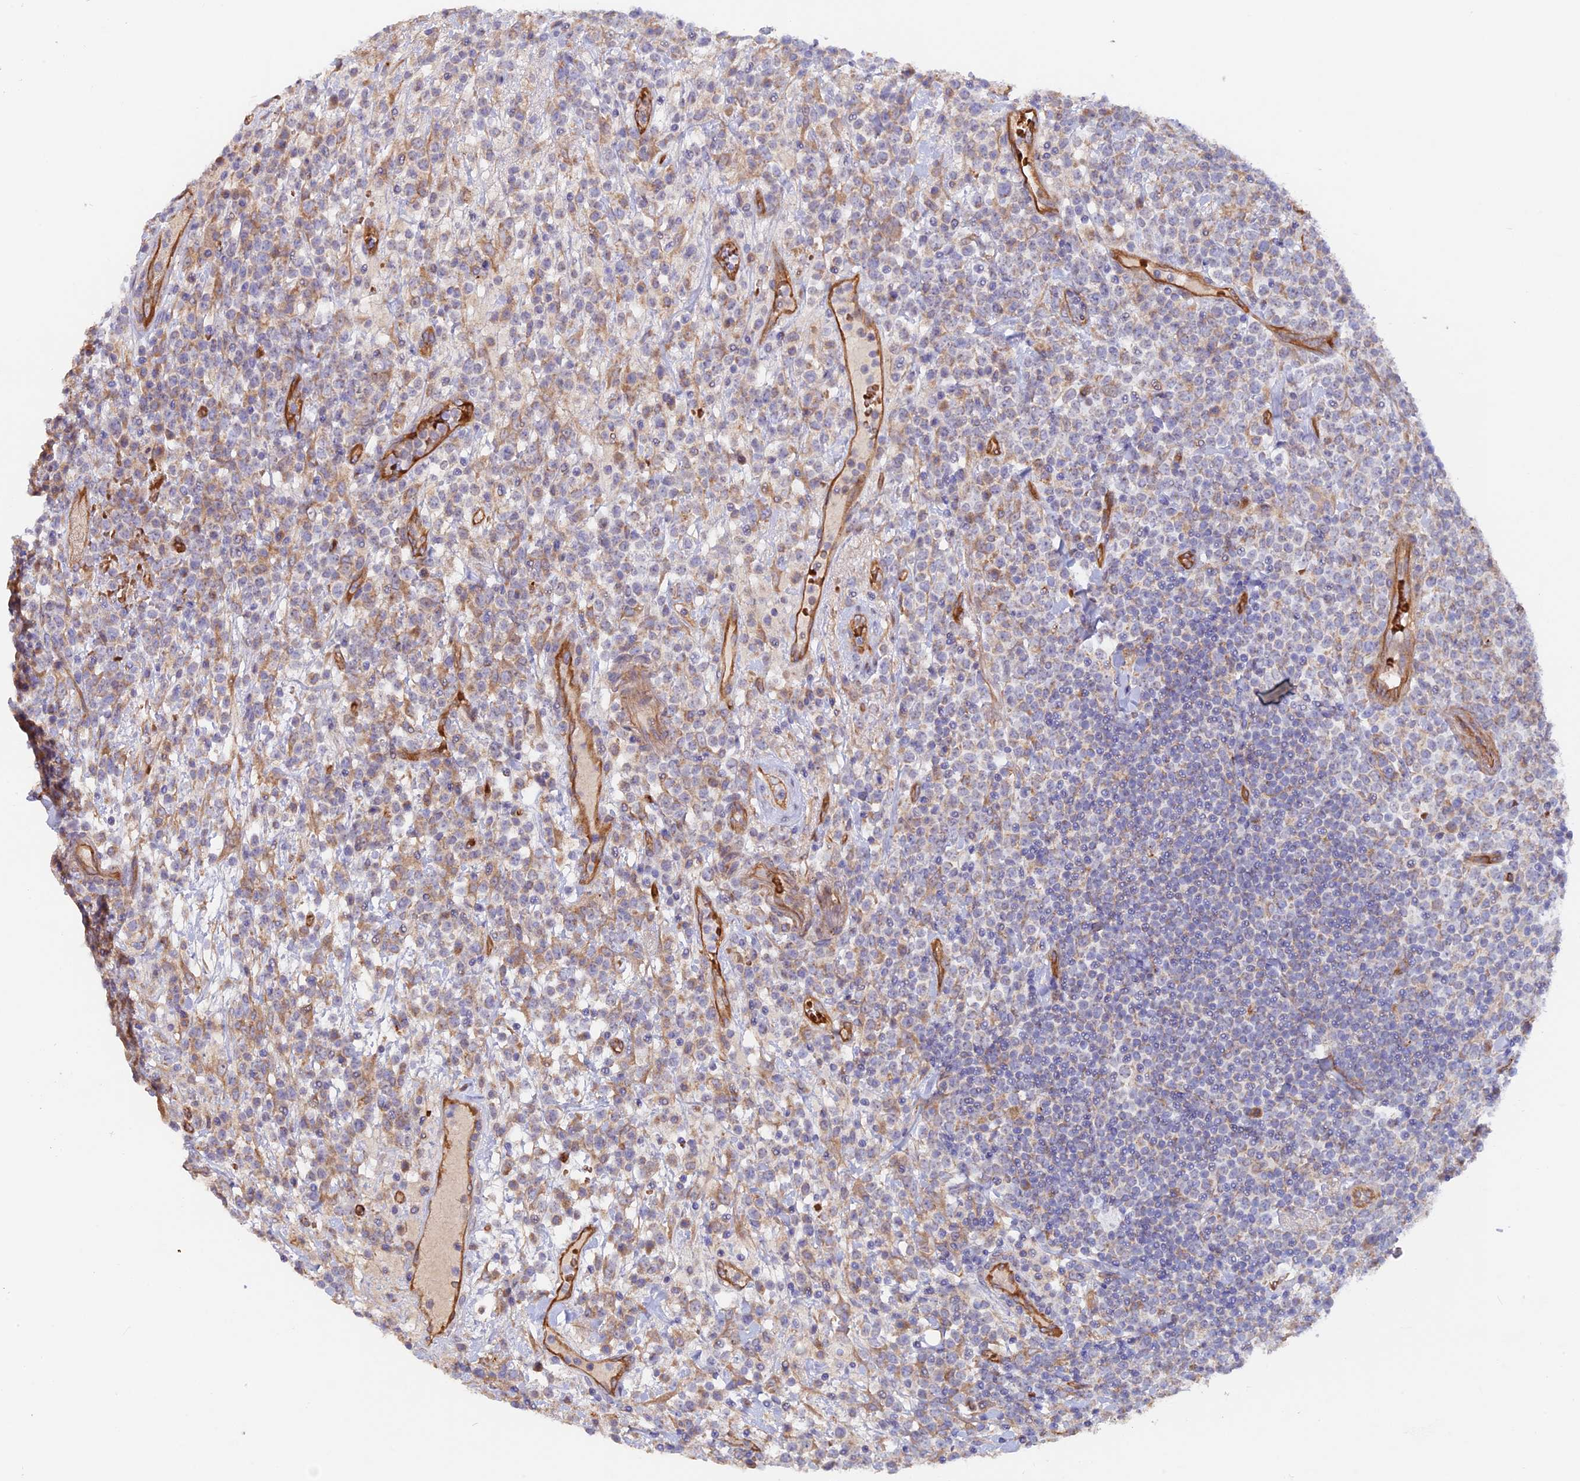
{"staining": {"intensity": "weak", "quantity": "<25%", "location": "cytoplasmic/membranous"}, "tissue": "lymphoma", "cell_type": "Tumor cells", "image_type": "cancer", "snomed": [{"axis": "morphology", "description": "Malignant lymphoma, non-Hodgkin's type, High grade"}, {"axis": "topography", "description": "Colon"}], "caption": "Immunohistochemistry (IHC) histopathology image of malignant lymphoma, non-Hodgkin's type (high-grade) stained for a protein (brown), which exhibits no staining in tumor cells. Nuclei are stained in blue.", "gene": "DUS3L", "patient": {"sex": "female", "age": 53}}